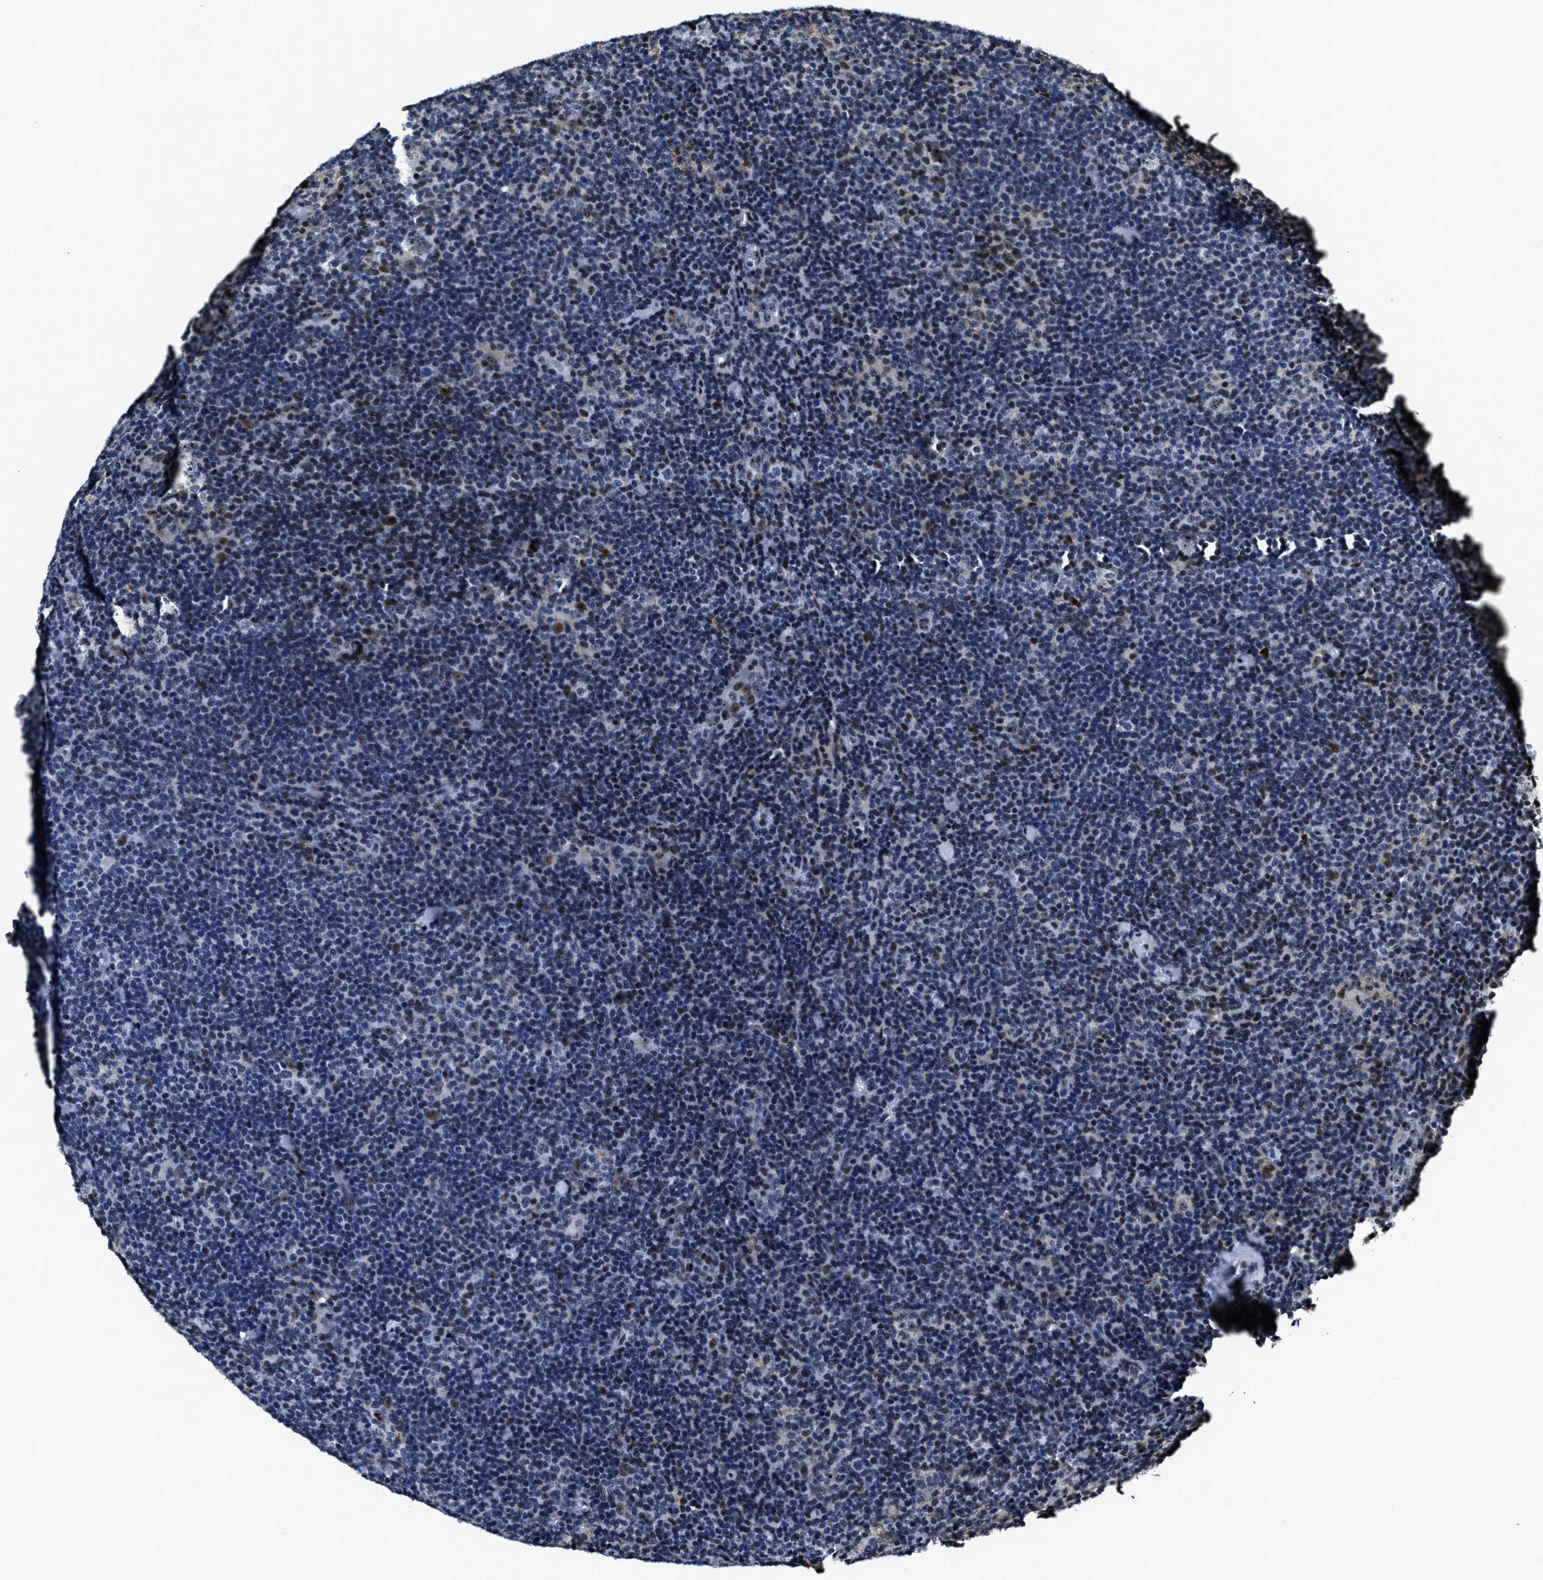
{"staining": {"intensity": "weak", "quantity": "<25%", "location": "nuclear"}, "tissue": "lymphoma", "cell_type": "Tumor cells", "image_type": "cancer", "snomed": [{"axis": "morphology", "description": "Hodgkin's disease, NOS"}, {"axis": "topography", "description": "Lymph node"}], "caption": "Micrograph shows no significant protein expression in tumor cells of Hodgkin's disease.", "gene": "PPIE", "patient": {"sex": "female", "age": 57}}